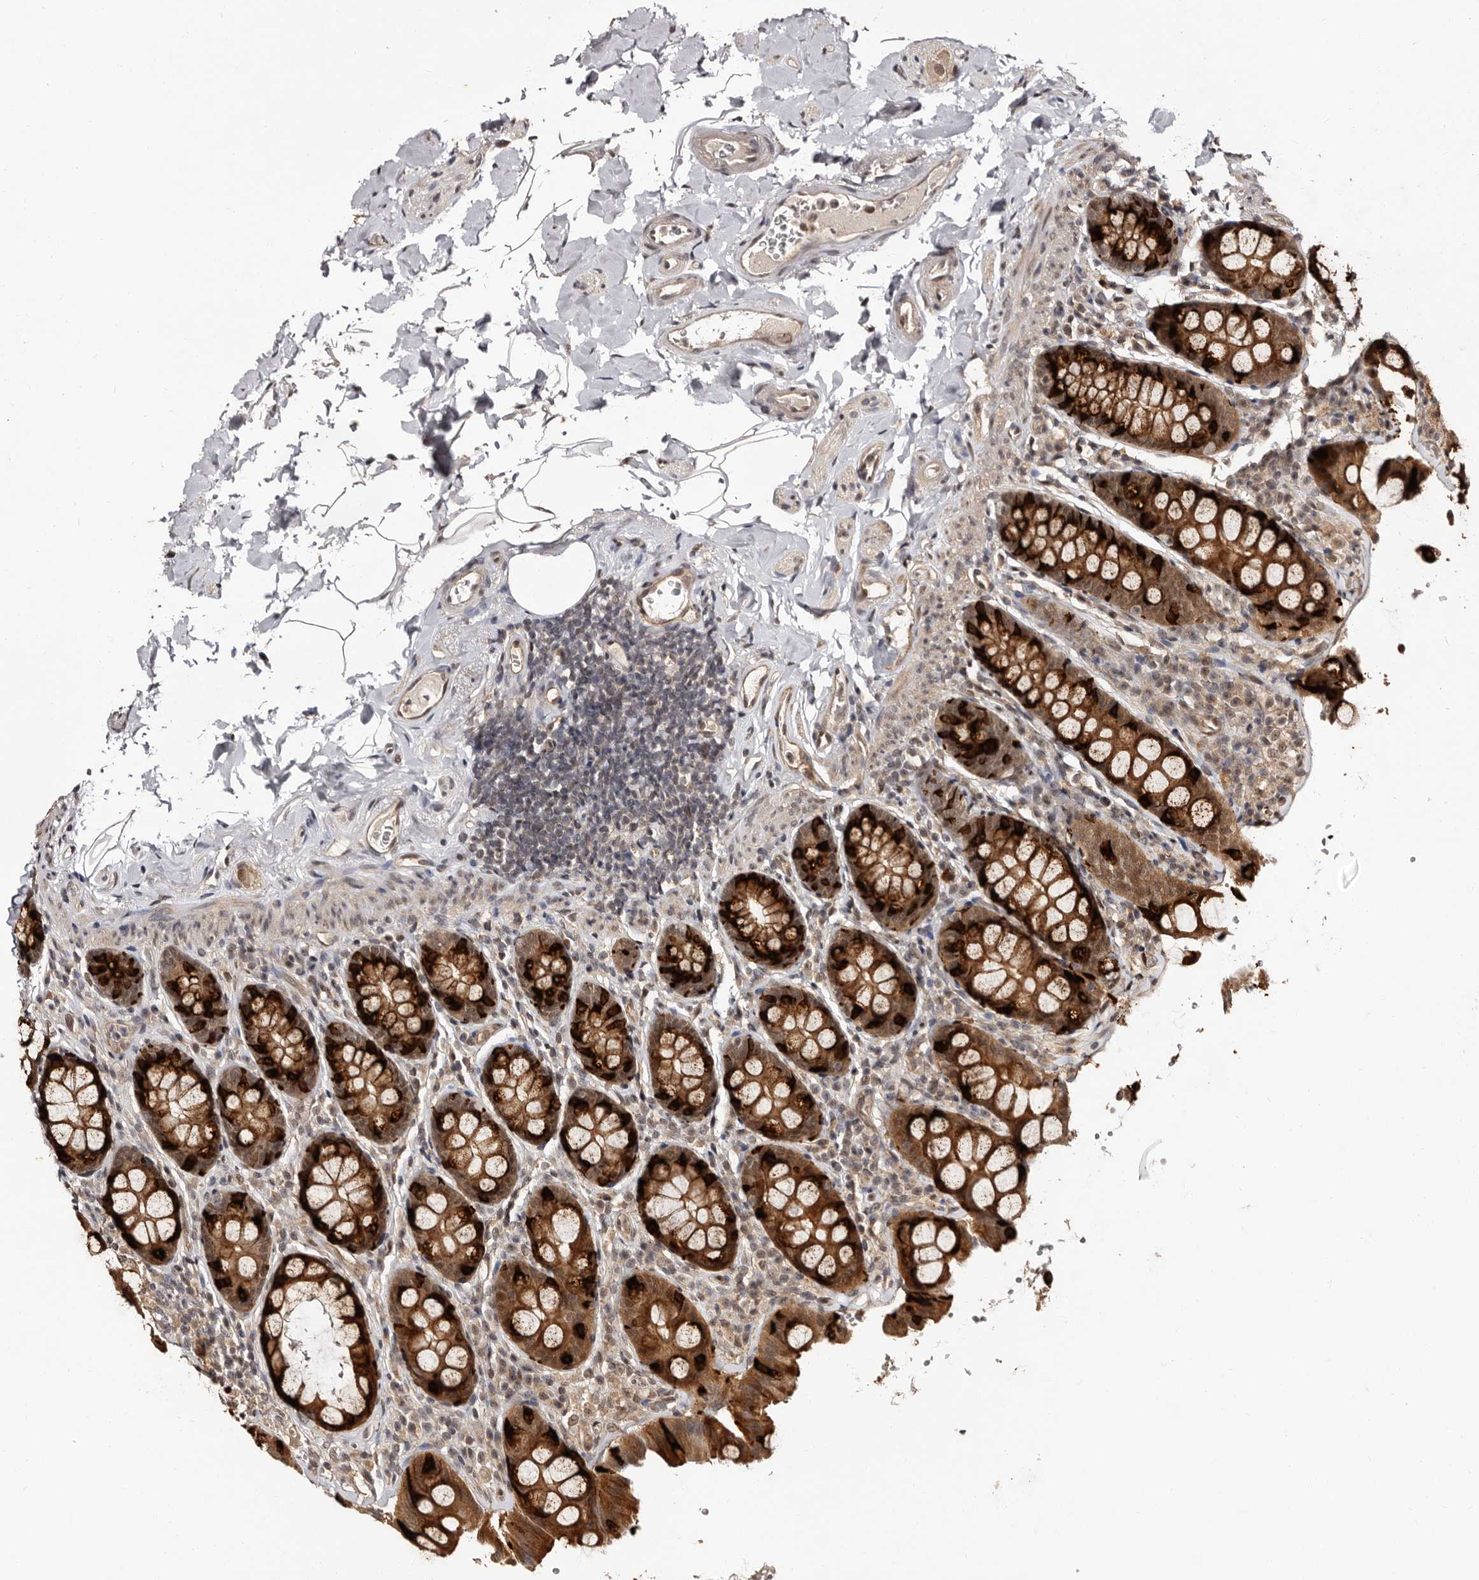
{"staining": {"intensity": "moderate", "quantity": ">75%", "location": "cytoplasmic/membranous"}, "tissue": "colon", "cell_type": "Endothelial cells", "image_type": "normal", "snomed": [{"axis": "morphology", "description": "Normal tissue, NOS"}, {"axis": "topography", "description": "Colon"}, {"axis": "topography", "description": "Peripheral nerve tissue"}], "caption": "IHC micrograph of normal colon: human colon stained using IHC exhibits medium levels of moderate protein expression localized specifically in the cytoplasmic/membranous of endothelial cells, appearing as a cytoplasmic/membranous brown color.", "gene": "TBC1D22B", "patient": {"sex": "female", "age": 61}}